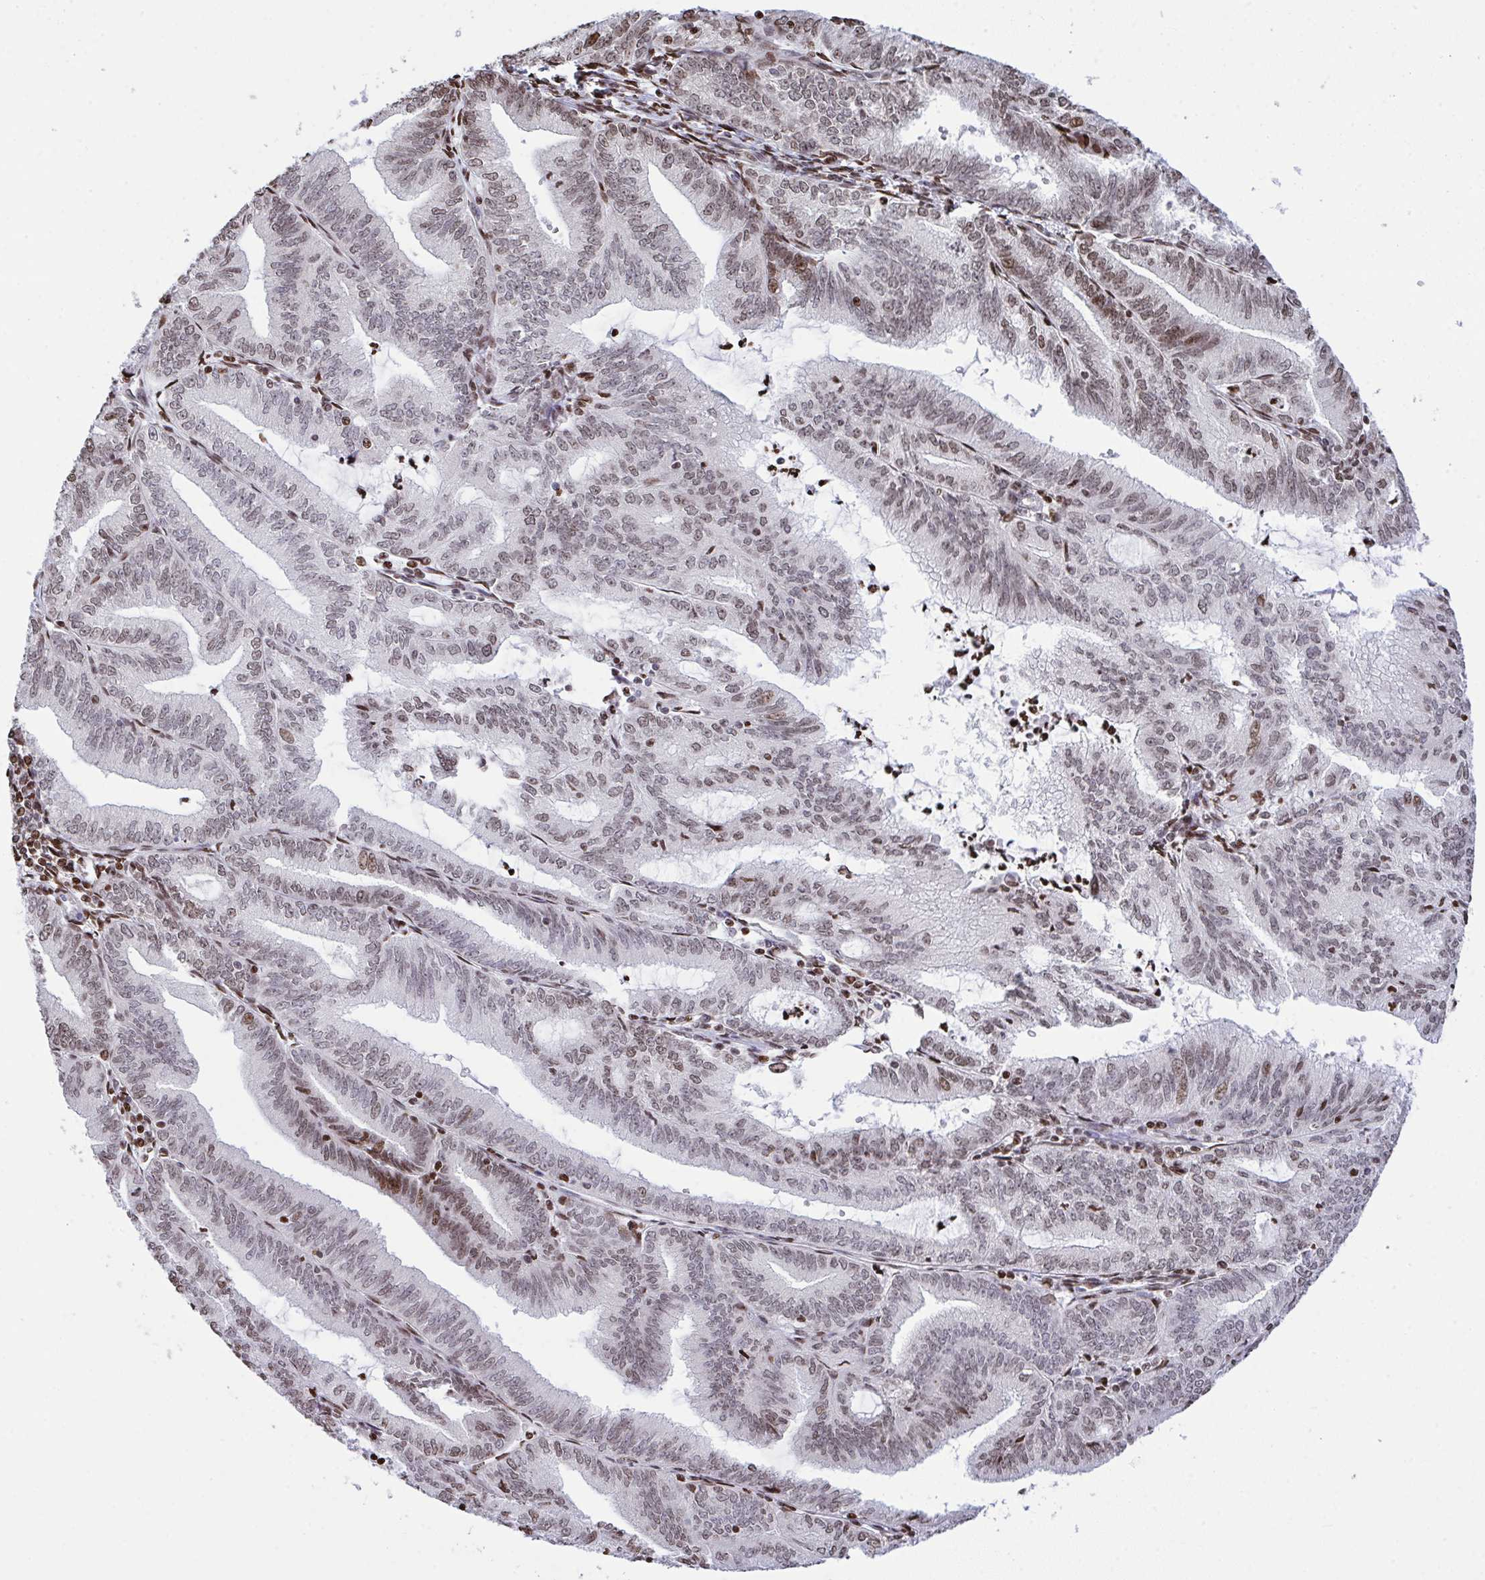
{"staining": {"intensity": "moderate", "quantity": "25%-75%", "location": "nuclear"}, "tissue": "endometrial cancer", "cell_type": "Tumor cells", "image_type": "cancer", "snomed": [{"axis": "morphology", "description": "Adenocarcinoma, NOS"}, {"axis": "topography", "description": "Endometrium"}], "caption": "Immunohistochemistry (IHC) histopathology image of neoplastic tissue: human adenocarcinoma (endometrial) stained using immunohistochemistry shows medium levels of moderate protein expression localized specifically in the nuclear of tumor cells, appearing as a nuclear brown color.", "gene": "RAPGEF5", "patient": {"sex": "female", "age": 70}}